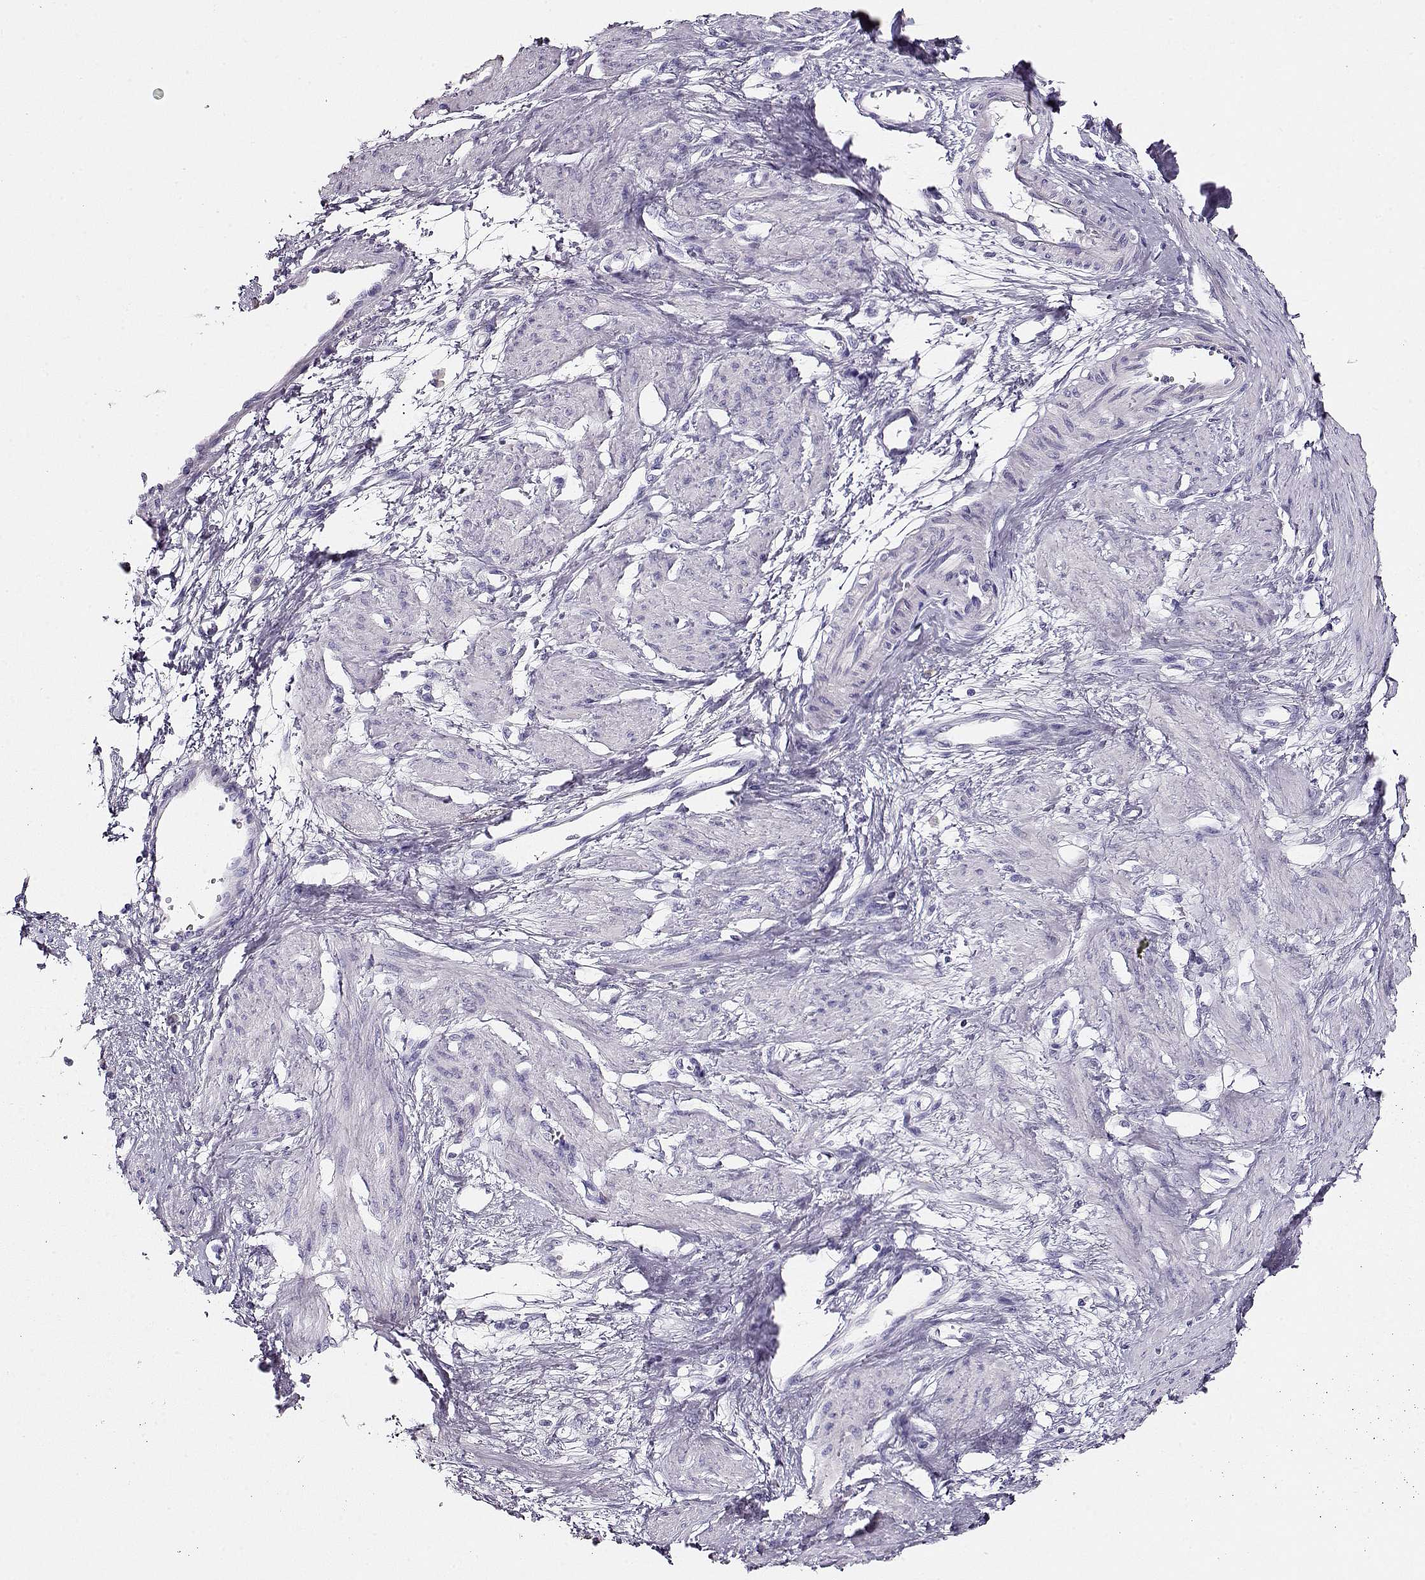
{"staining": {"intensity": "negative", "quantity": "none", "location": "none"}, "tissue": "smooth muscle", "cell_type": "Smooth muscle cells", "image_type": "normal", "snomed": [{"axis": "morphology", "description": "Normal tissue, NOS"}, {"axis": "topography", "description": "Smooth muscle"}, {"axis": "topography", "description": "Uterus"}], "caption": "An IHC micrograph of normal smooth muscle is shown. There is no staining in smooth muscle cells of smooth muscle.", "gene": "ACTN2", "patient": {"sex": "female", "age": 39}}